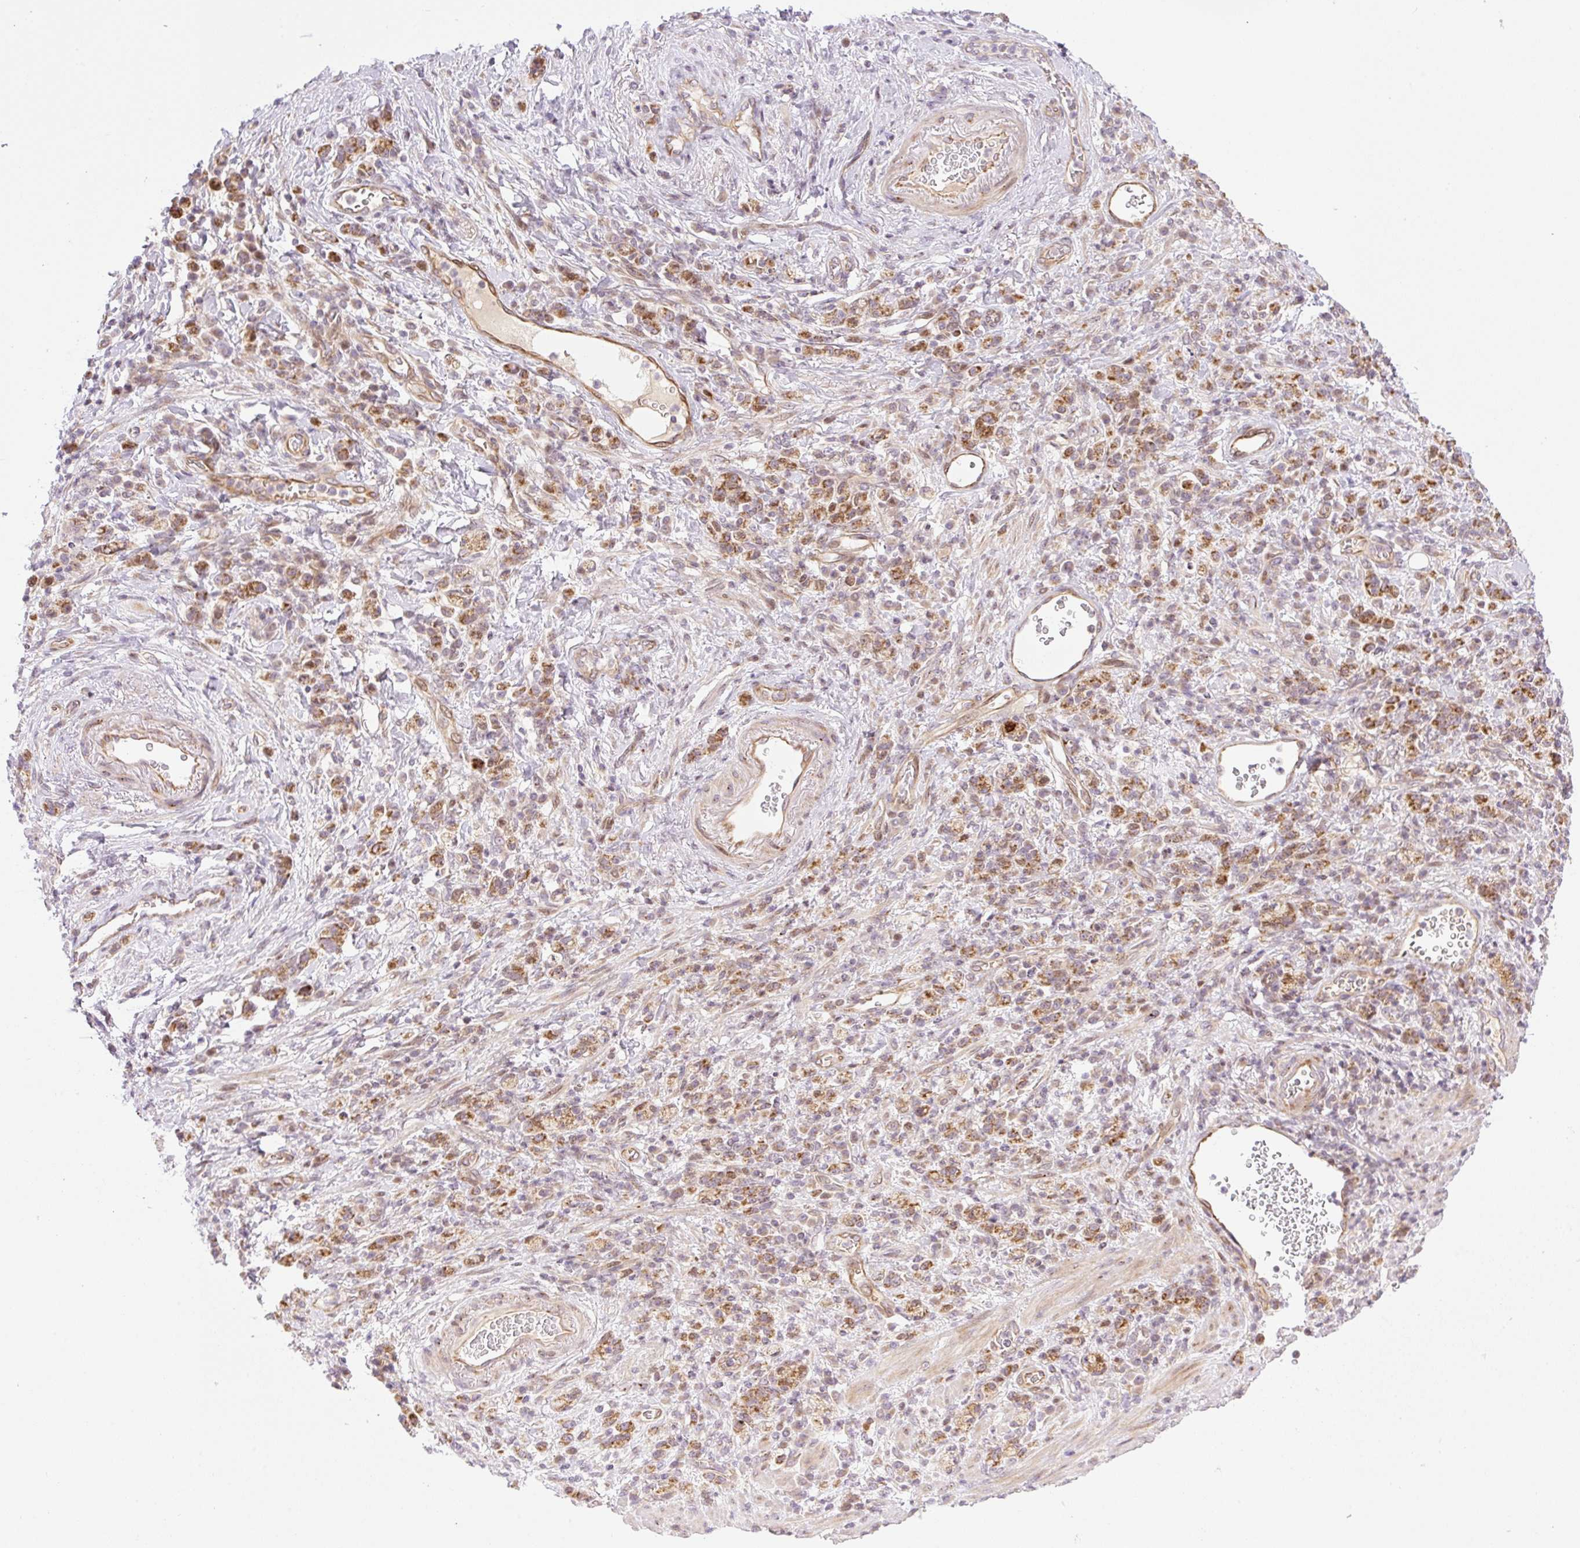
{"staining": {"intensity": "strong", "quantity": "25%-75%", "location": "cytoplasmic/membranous"}, "tissue": "stomach cancer", "cell_type": "Tumor cells", "image_type": "cancer", "snomed": [{"axis": "morphology", "description": "Adenocarcinoma, NOS"}, {"axis": "topography", "description": "Stomach"}], "caption": "An image showing strong cytoplasmic/membranous expression in approximately 25%-75% of tumor cells in stomach adenocarcinoma, as visualized by brown immunohistochemical staining.", "gene": "ZNF394", "patient": {"sex": "male", "age": 77}}